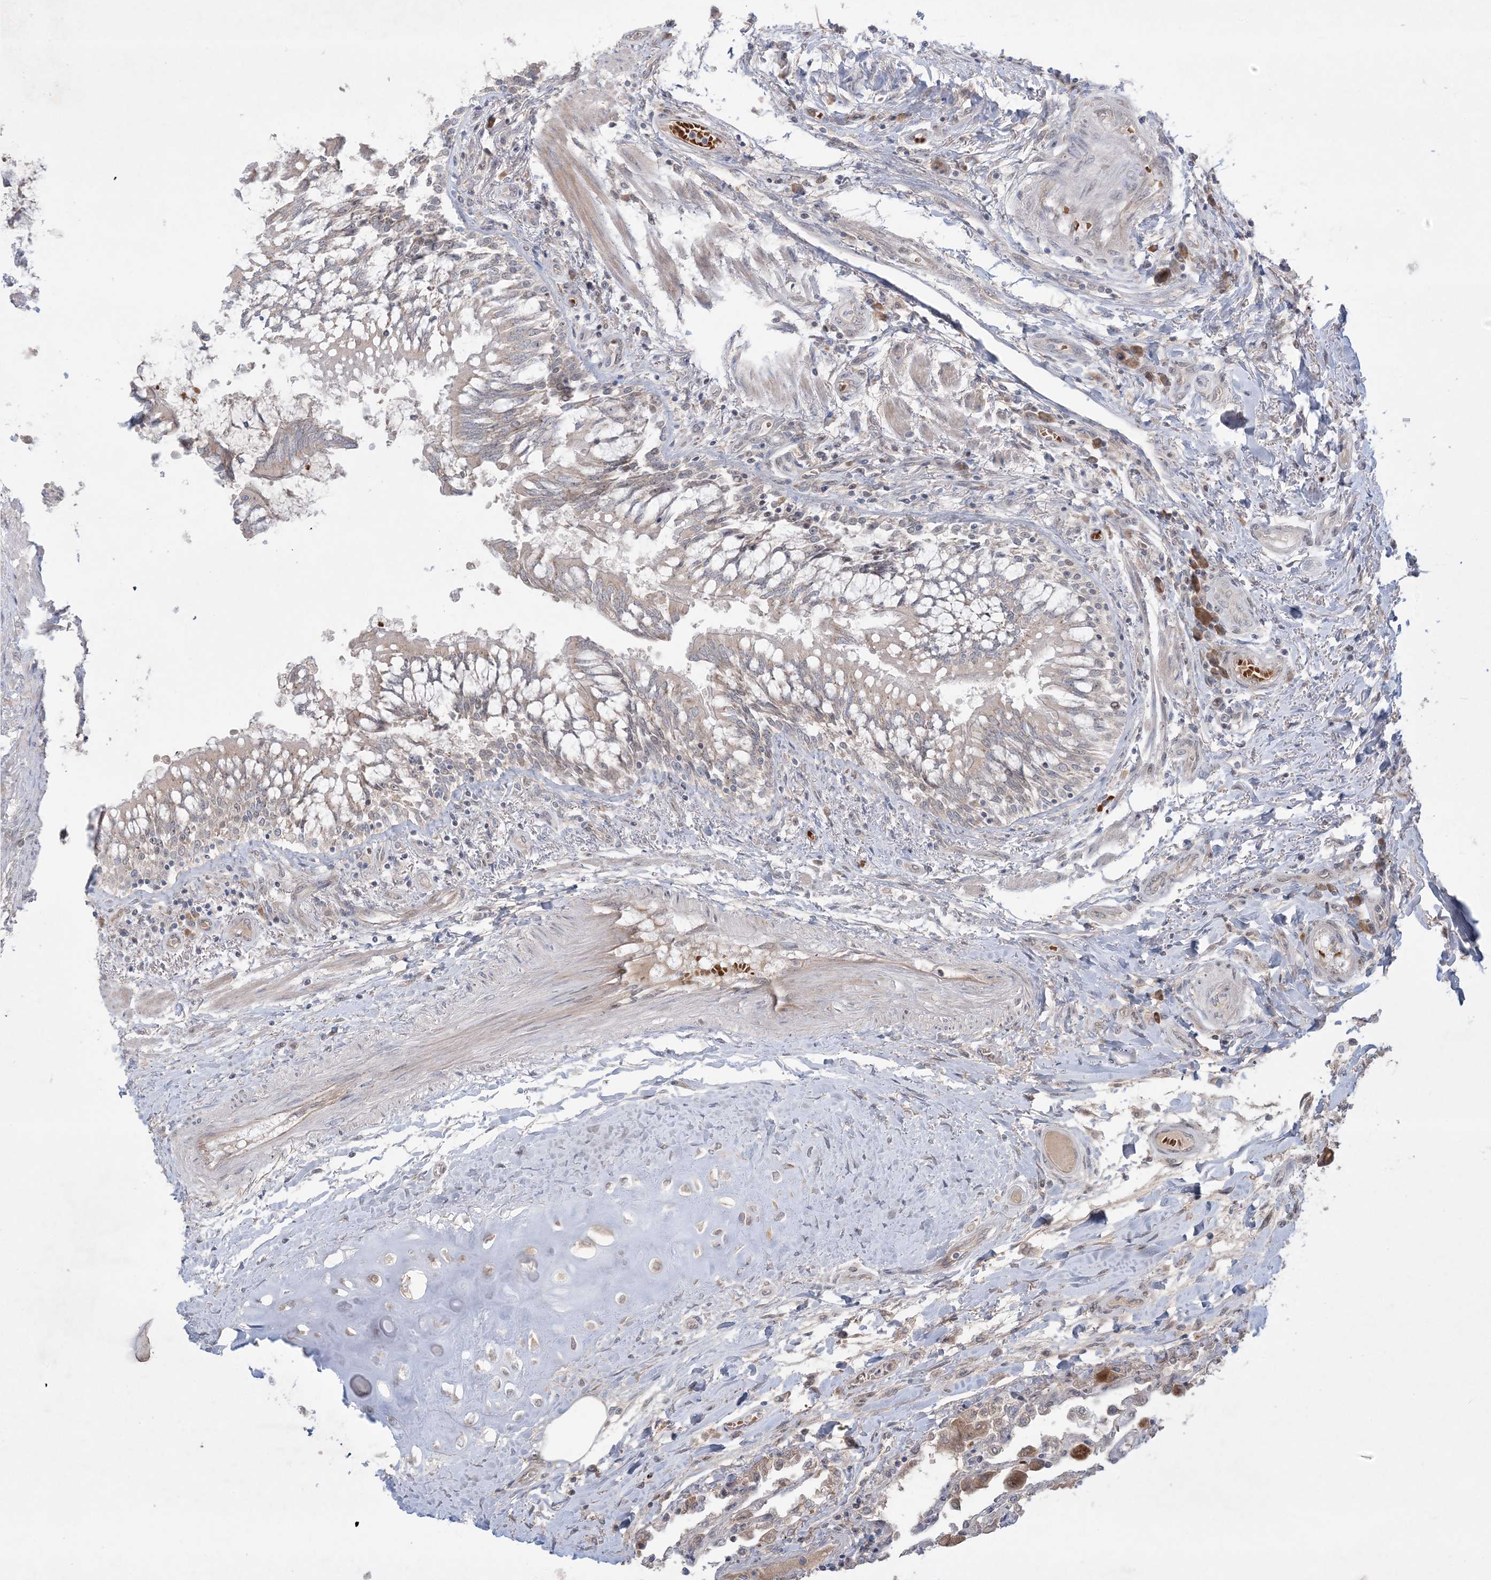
{"staining": {"intensity": "moderate", "quantity": "25%-75%", "location": "cytoplasmic/membranous"}, "tissue": "lung", "cell_type": "Alveolar cells", "image_type": "normal", "snomed": [{"axis": "morphology", "description": "Normal tissue, NOS"}, {"axis": "topography", "description": "Bronchus"}, {"axis": "topography", "description": "Lung"}], "caption": "This is a photomicrograph of IHC staining of unremarkable lung, which shows moderate positivity in the cytoplasmic/membranous of alveolar cells.", "gene": "MMGT1", "patient": {"sex": "female", "age": 49}}